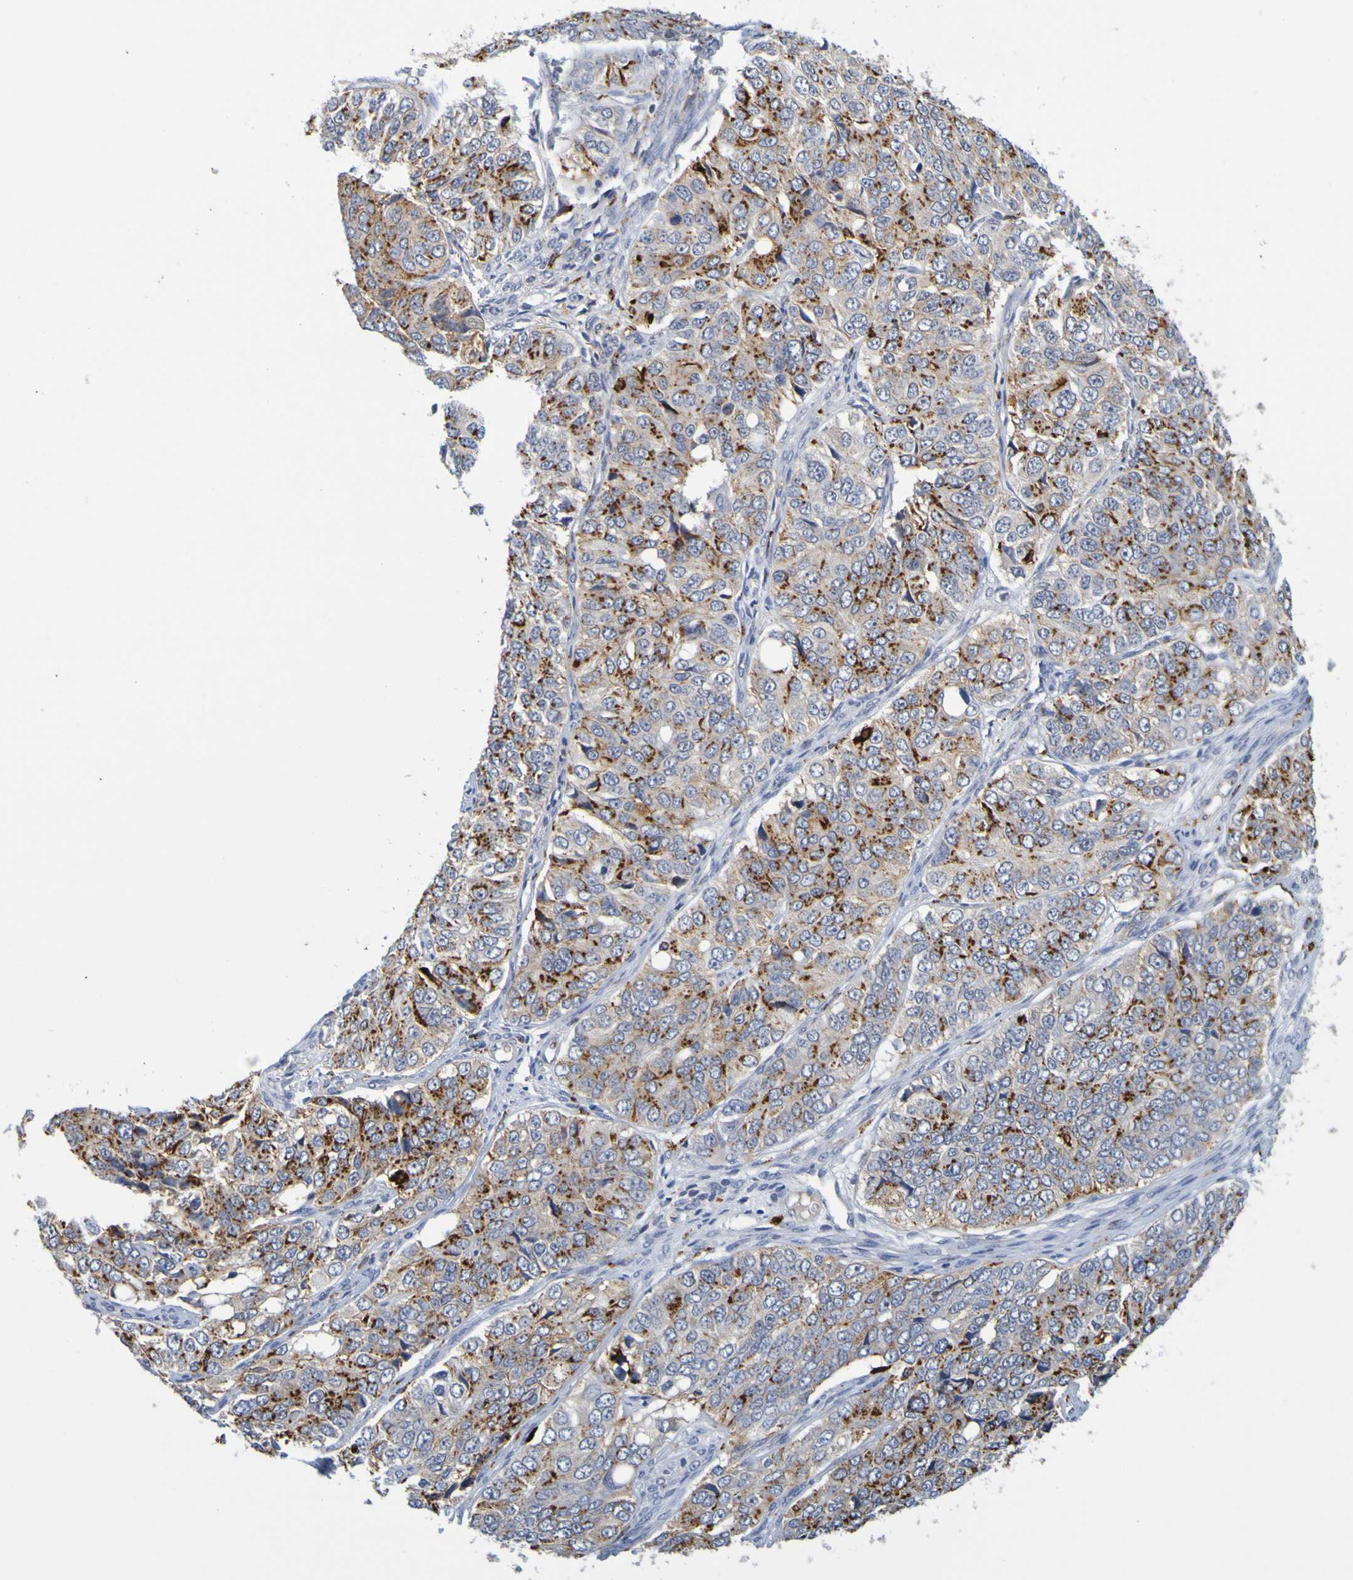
{"staining": {"intensity": "moderate", "quantity": ">75%", "location": "cytoplasmic/membranous"}, "tissue": "ovarian cancer", "cell_type": "Tumor cells", "image_type": "cancer", "snomed": [{"axis": "morphology", "description": "Carcinoma, endometroid"}, {"axis": "topography", "description": "Ovary"}], "caption": "Ovarian endometroid carcinoma tissue reveals moderate cytoplasmic/membranous expression in about >75% of tumor cells, visualized by immunohistochemistry.", "gene": "TPH1", "patient": {"sex": "female", "age": 51}}